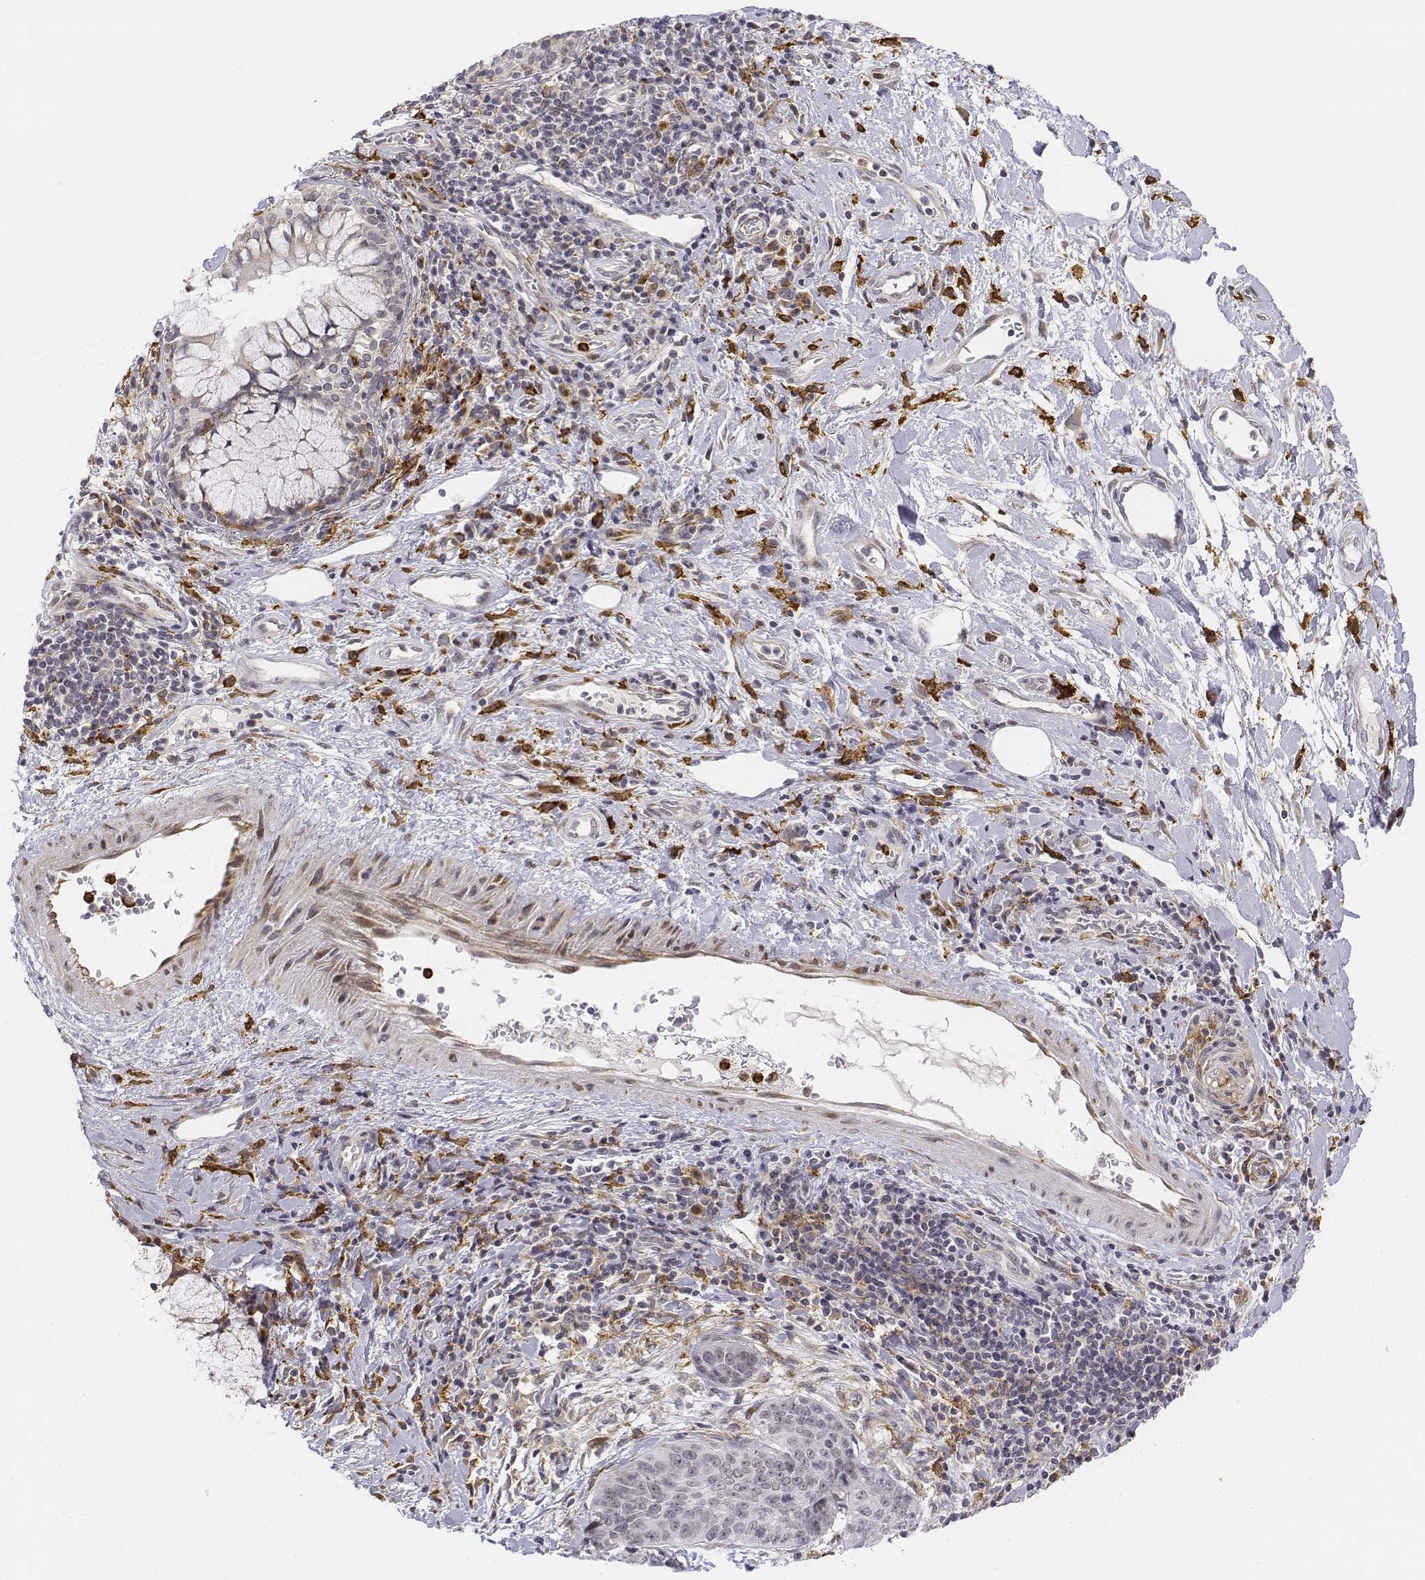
{"staining": {"intensity": "negative", "quantity": "none", "location": "none"}, "tissue": "lung cancer", "cell_type": "Tumor cells", "image_type": "cancer", "snomed": [{"axis": "morphology", "description": "Normal tissue, NOS"}, {"axis": "morphology", "description": "Squamous cell carcinoma, NOS"}, {"axis": "topography", "description": "Bronchus"}, {"axis": "topography", "description": "Lung"}], "caption": "Micrograph shows no significant protein expression in tumor cells of lung squamous cell carcinoma.", "gene": "CD14", "patient": {"sex": "male", "age": 64}}